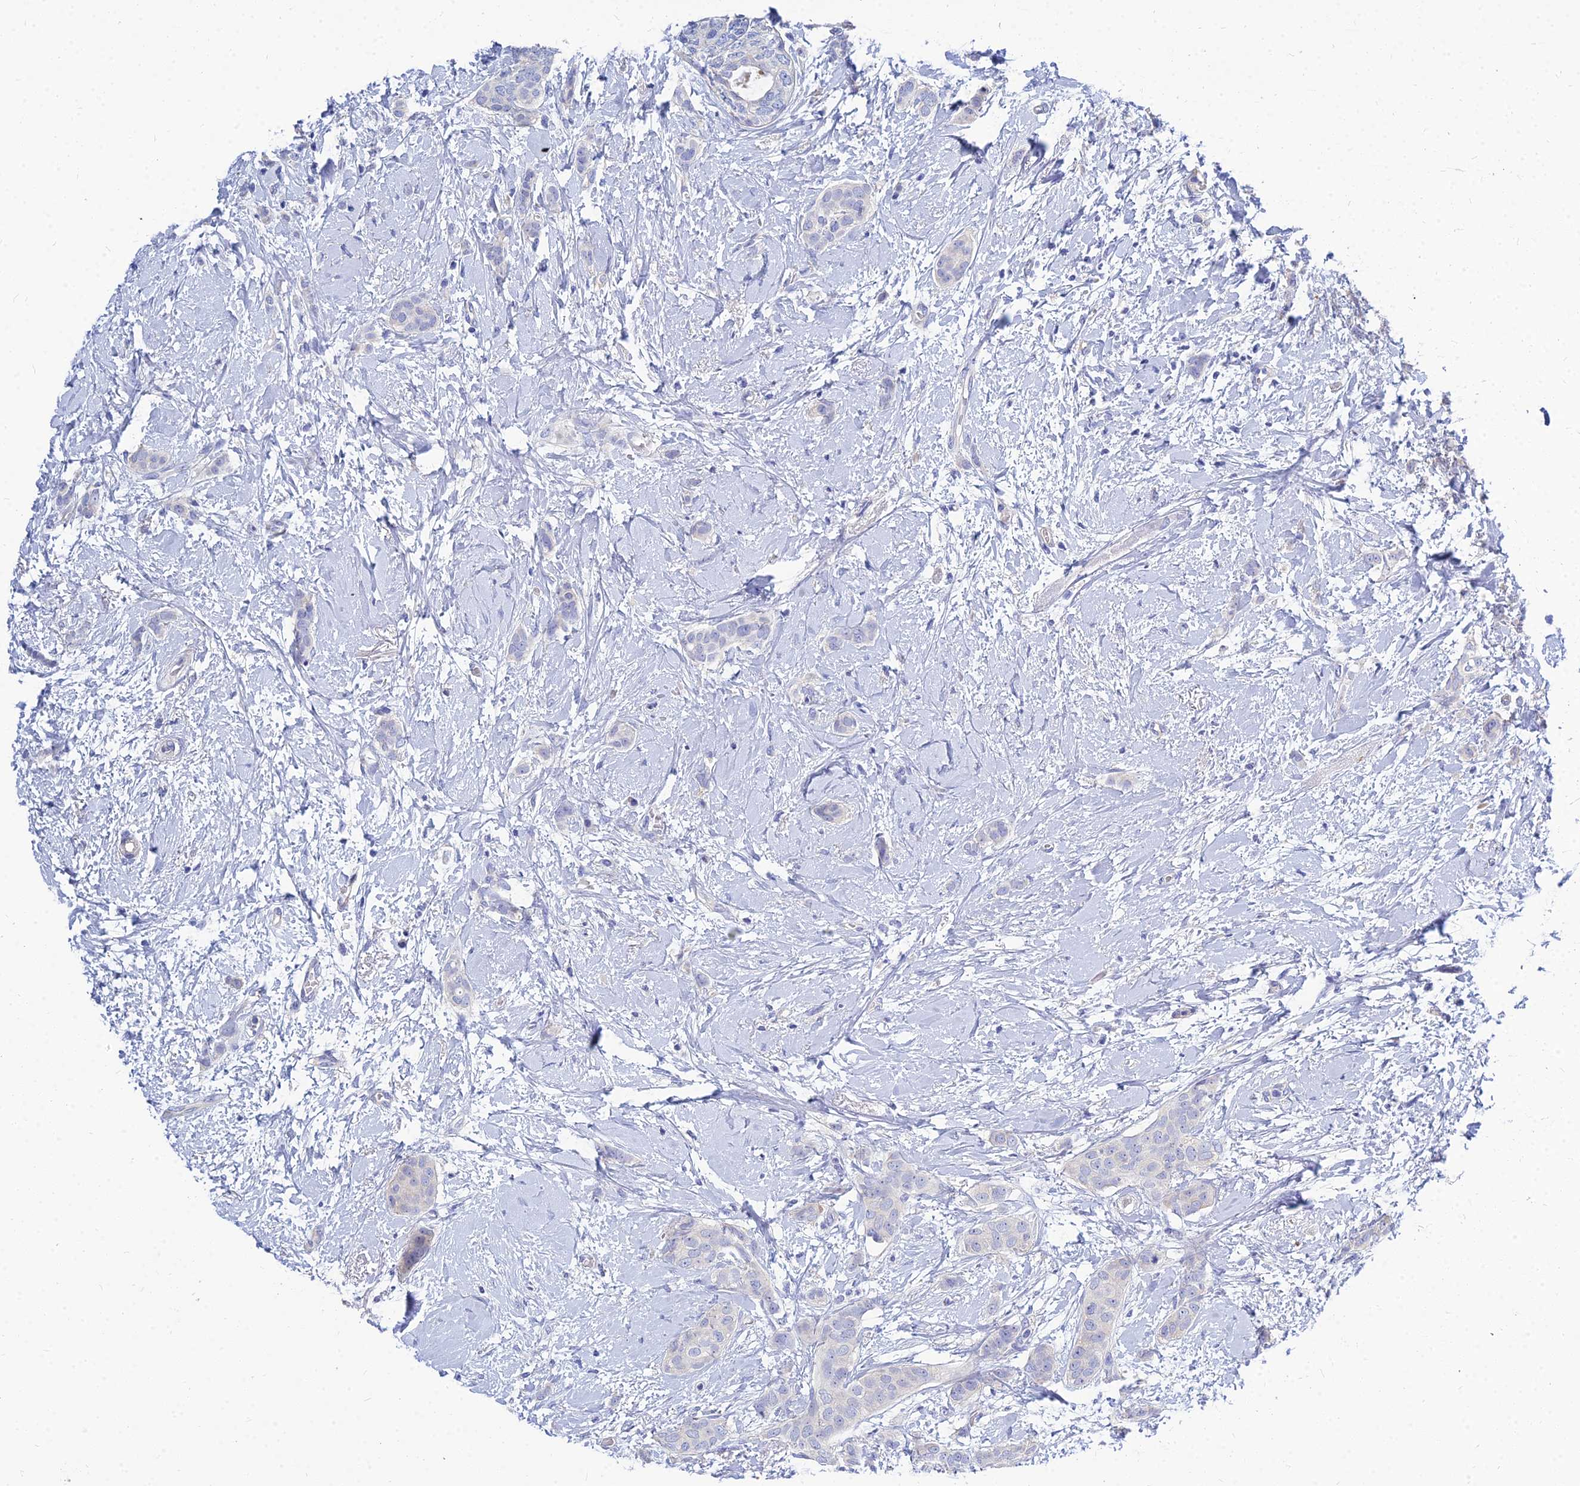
{"staining": {"intensity": "negative", "quantity": "none", "location": "none"}, "tissue": "breast cancer", "cell_type": "Tumor cells", "image_type": "cancer", "snomed": [{"axis": "morphology", "description": "Duct carcinoma"}, {"axis": "topography", "description": "Breast"}], "caption": "High power microscopy photomicrograph of an IHC image of breast cancer, revealing no significant positivity in tumor cells.", "gene": "ZNF552", "patient": {"sex": "female", "age": 72}}